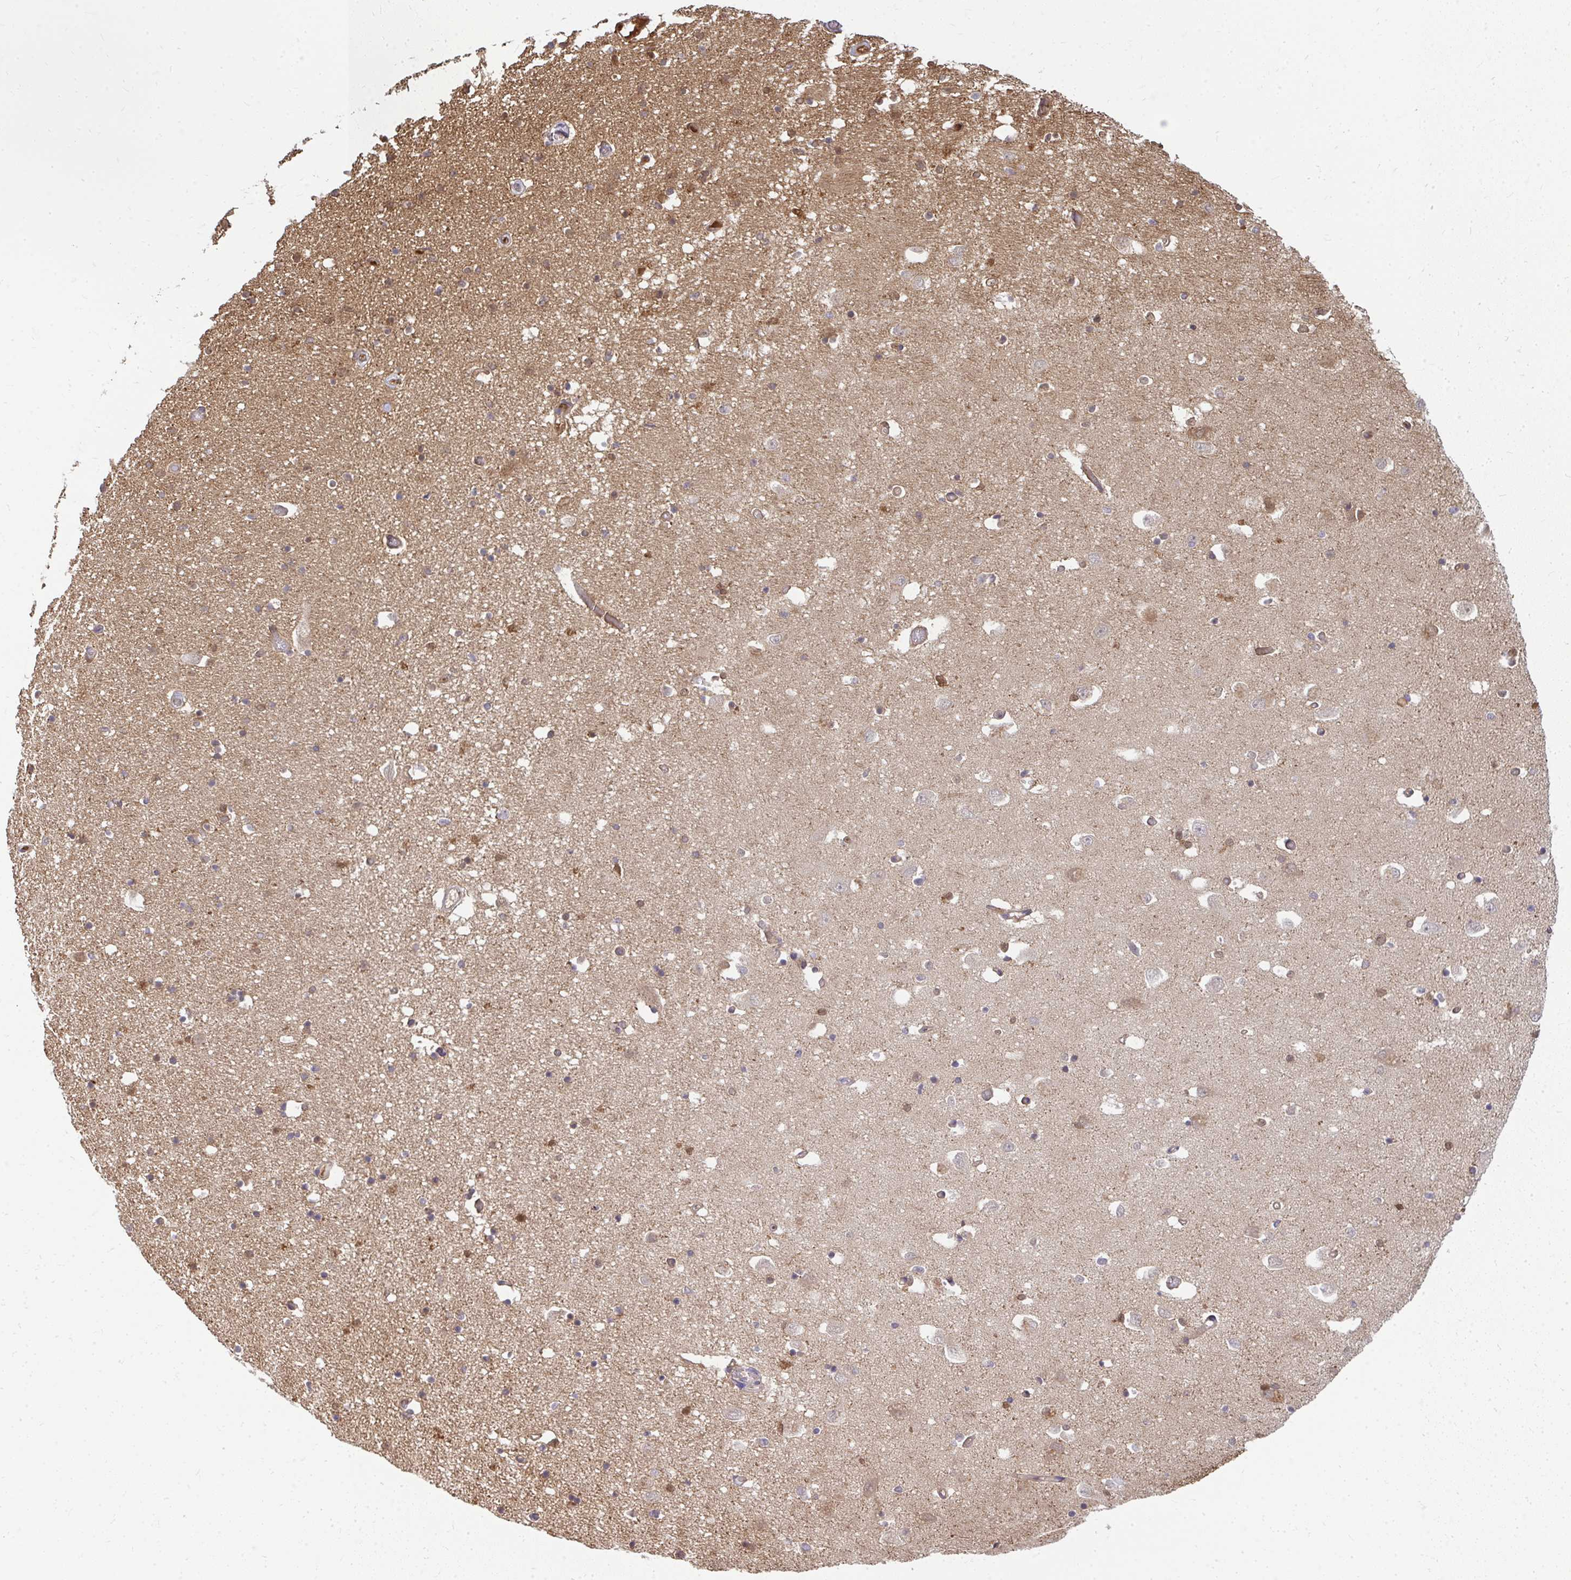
{"staining": {"intensity": "moderate", "quantity": "25%-75%", "location": "cytoplasmic/membranous,nuclear"}, "tissue": "caudate", "cell_type": "Glial cells", "image_type": "normal", "snomed": [{"axis": "morphology", "description": "Normal tissue, NOS"}, {"axis": "topography", "description": "Lateral ventricle wall"}, {"axis": "topography", "description": "Hippocampus"}], "caption": "High-magnification brightfield microscopy of unremarkable caudate stained with DAB (brown) and counterstained with hematoxylin (blue). glial cells exhibit moderate cytoplasmic/membranous,nuclear expression is identified in approximately25%-75% of cells. Using DAB (3,3'-diaminobenzidine) (brown) and hematoxylin (blue) stains, captured at high magnification using brightfield microscopy.", "gene": "HDHD2", "patient": {"sex": "female", "age": 63}}